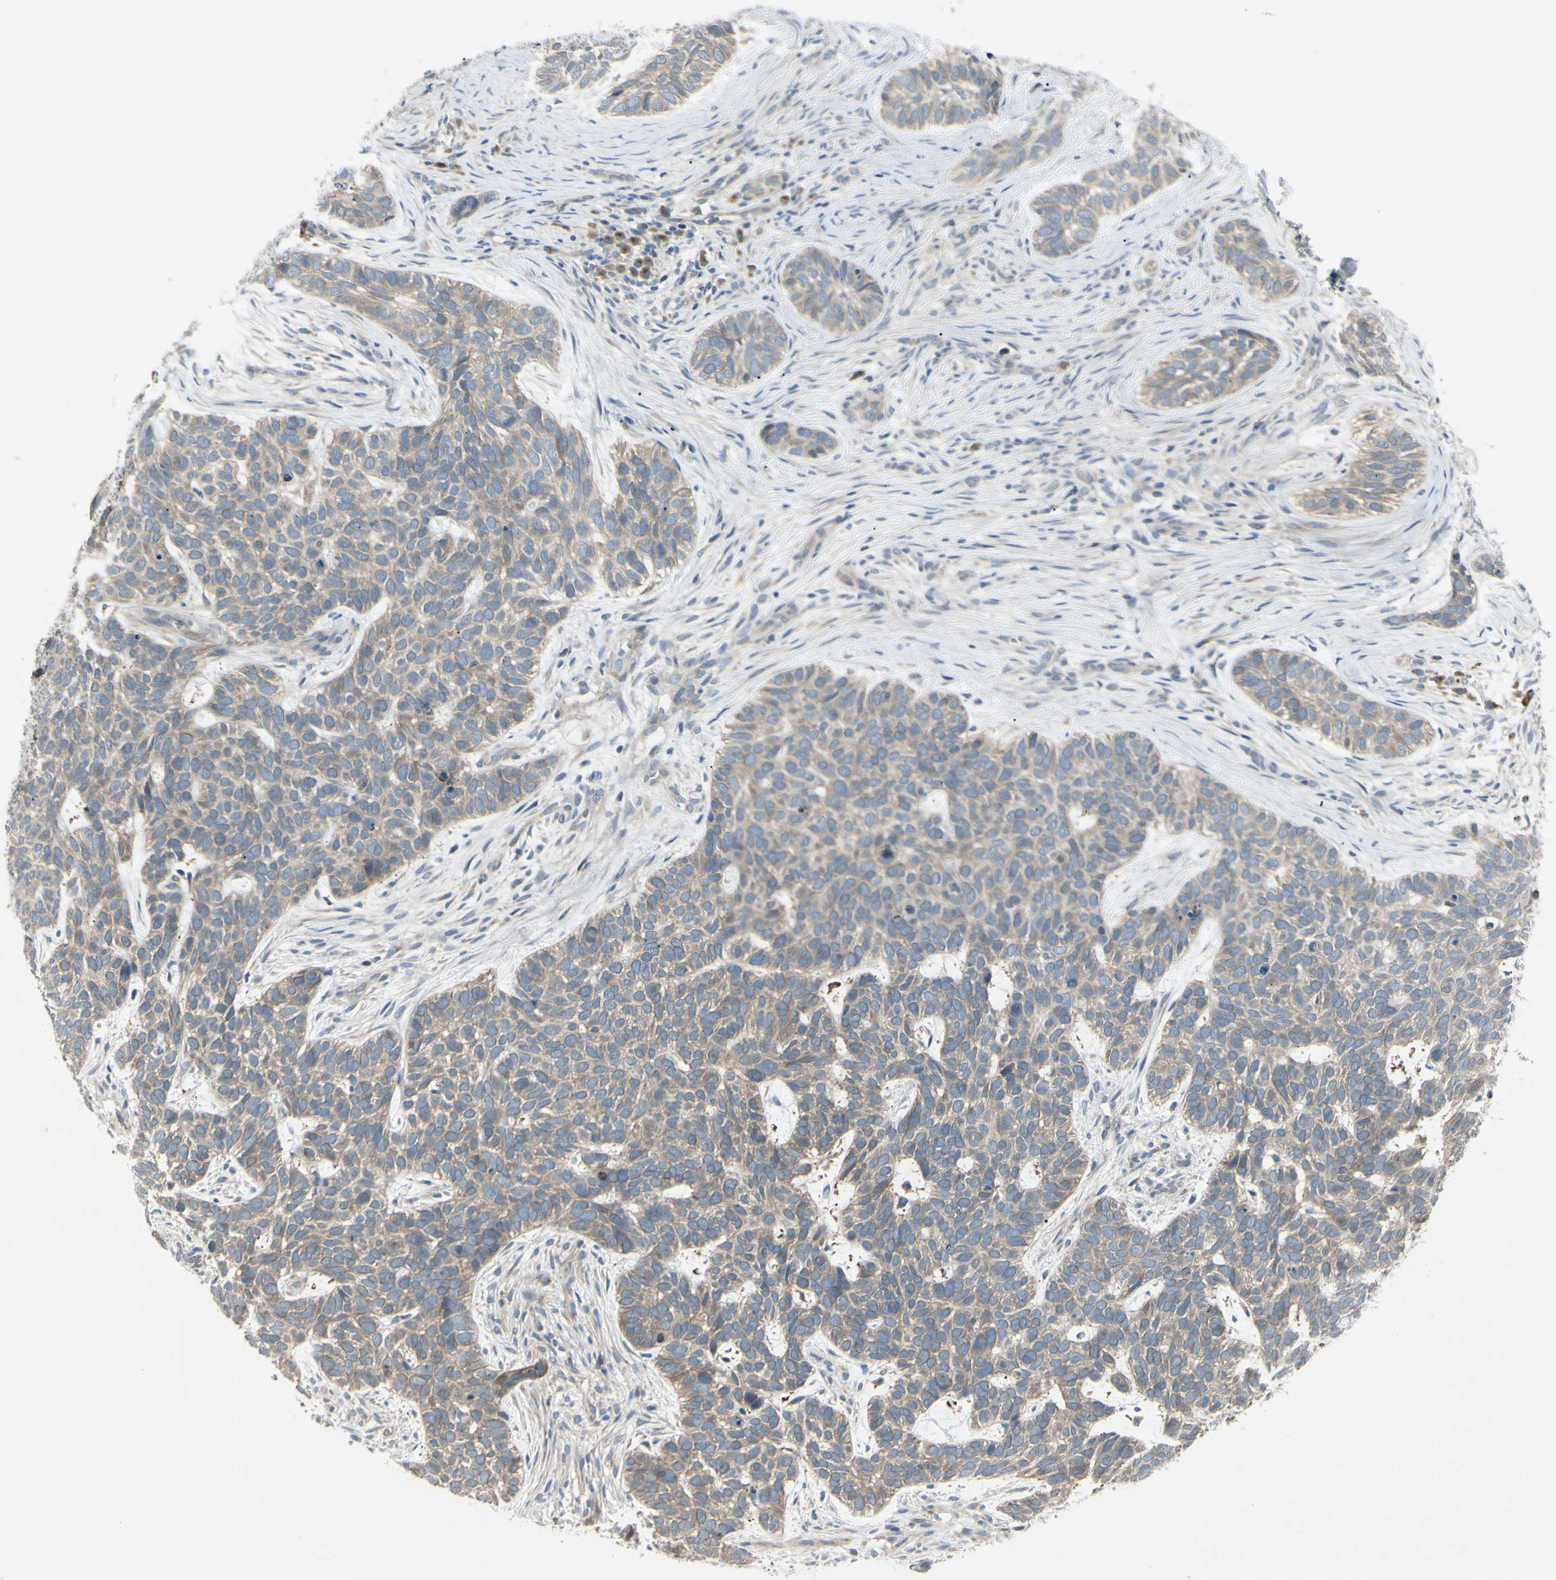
{"staining": {"intensity": "moderate", "quantity": ">75%", "location": "cytoplasmic/membranous"}, "tissue": "skin cancer", "cell_type": "Tumor cells", "image_type": "cancer", "snomed": [{"axis": "morphology", "description": "Basal cell carcinoma"}, {"axis": "topography", "description": "Skin"}], "caption": "Immunohistochemistry (IHC) of human basal cell carcinoma (skin) demonstrates medium levels of moderate cytoplasmic/membranous positivity in approximately >75% of tumor cells.", "gene": "LRRK1", "patient": {"sex": "male", "age": 87}}